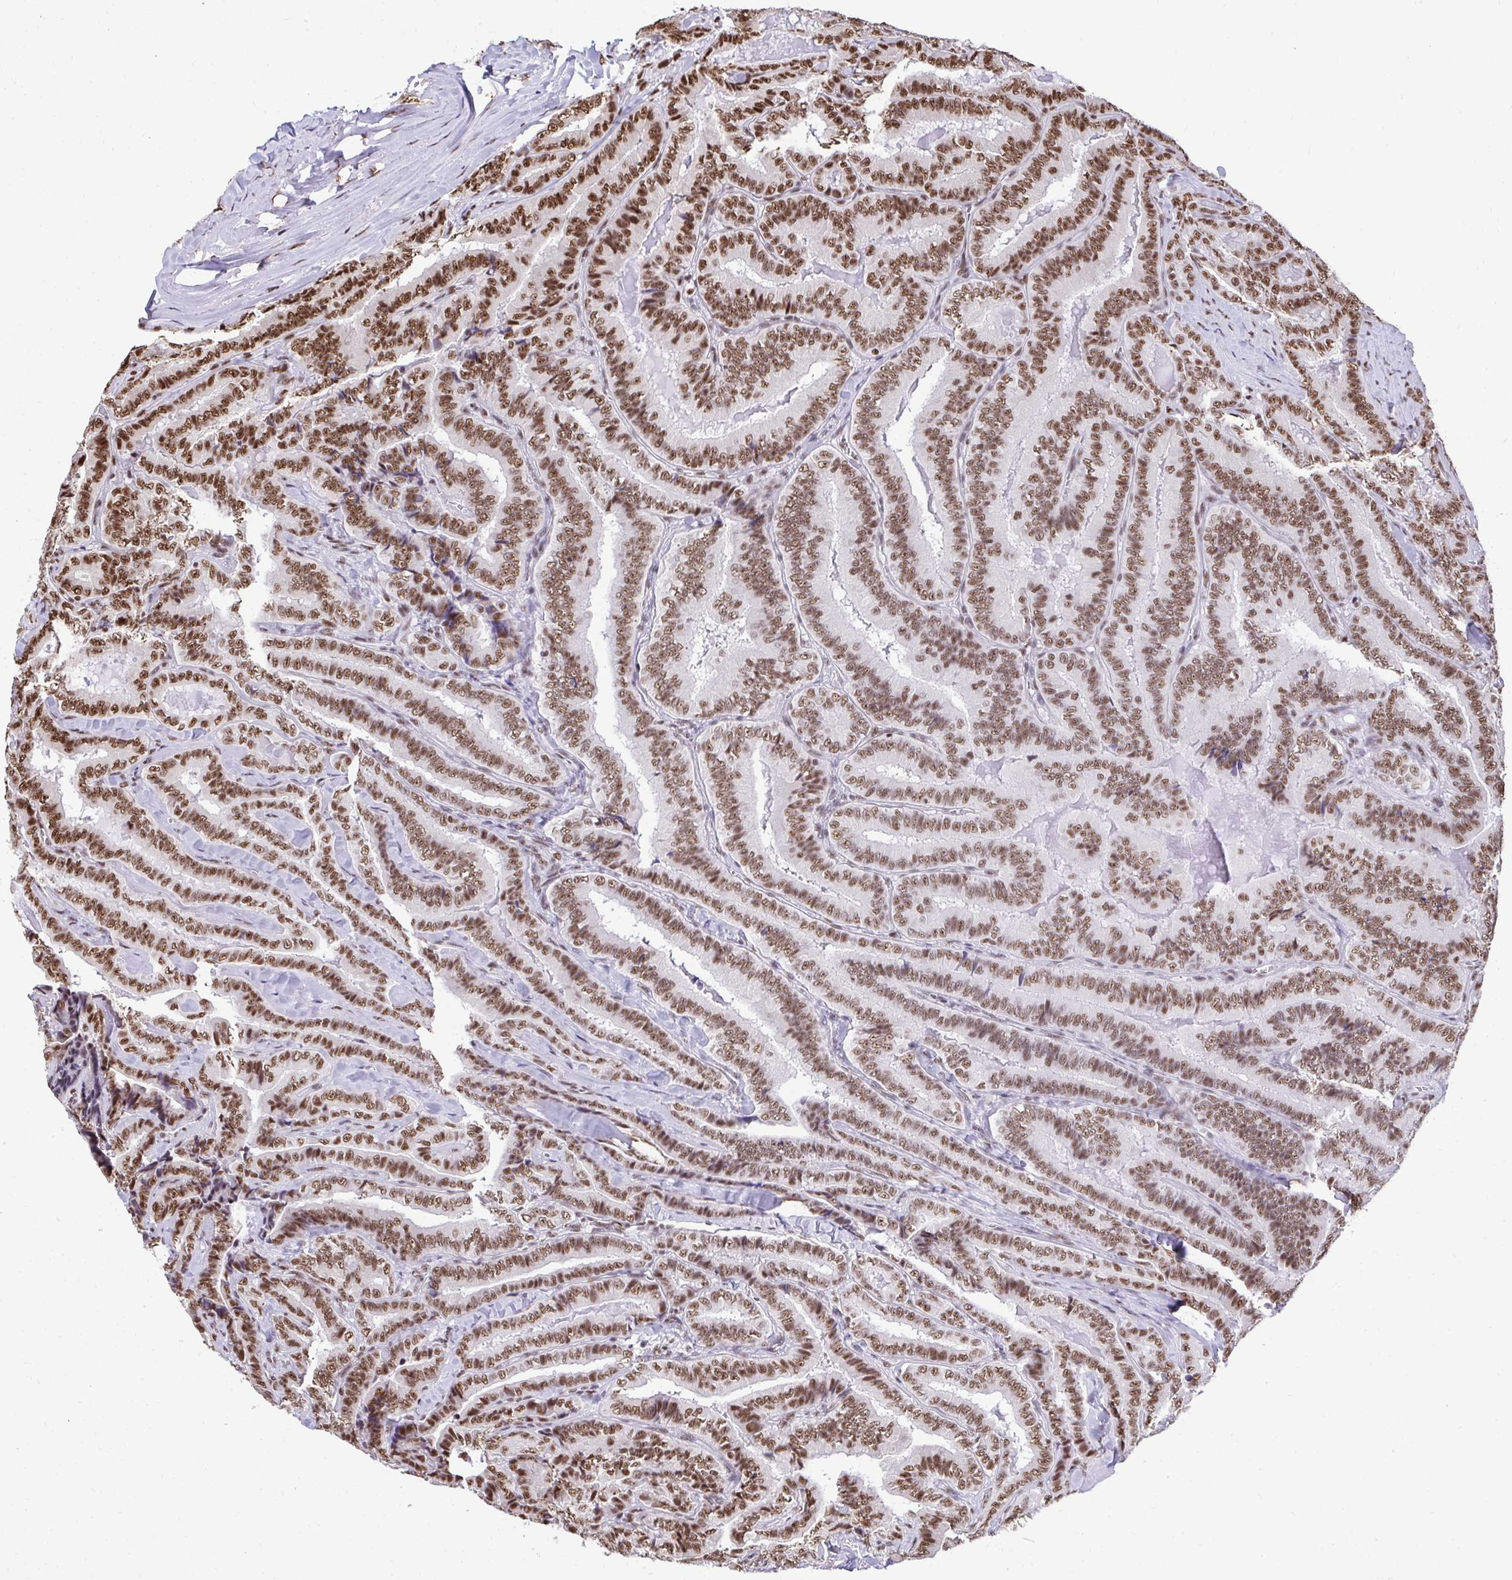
{"staining": {"intensity": "moderate", "quantity": ">75%", "location": "nuclear"}, "tissue": "thyroid cancer", "cell_type": "Tumor cells", "image_type": "cancer", "snomed": [{"axis": "morphology", "description": "Papillary adenocarcinoma, NOS"}, {"axis": "topography", "description": "Thyroid gland"}], "caption": "Papillary adenocarcinoma (thyroid) tissue displays moderate nuclear staining in approximately >75% of tumor cells, visualized by immunohistochemistry.", "gene": "PRPF19", "patient": {"sex": "male", "age": 61}}